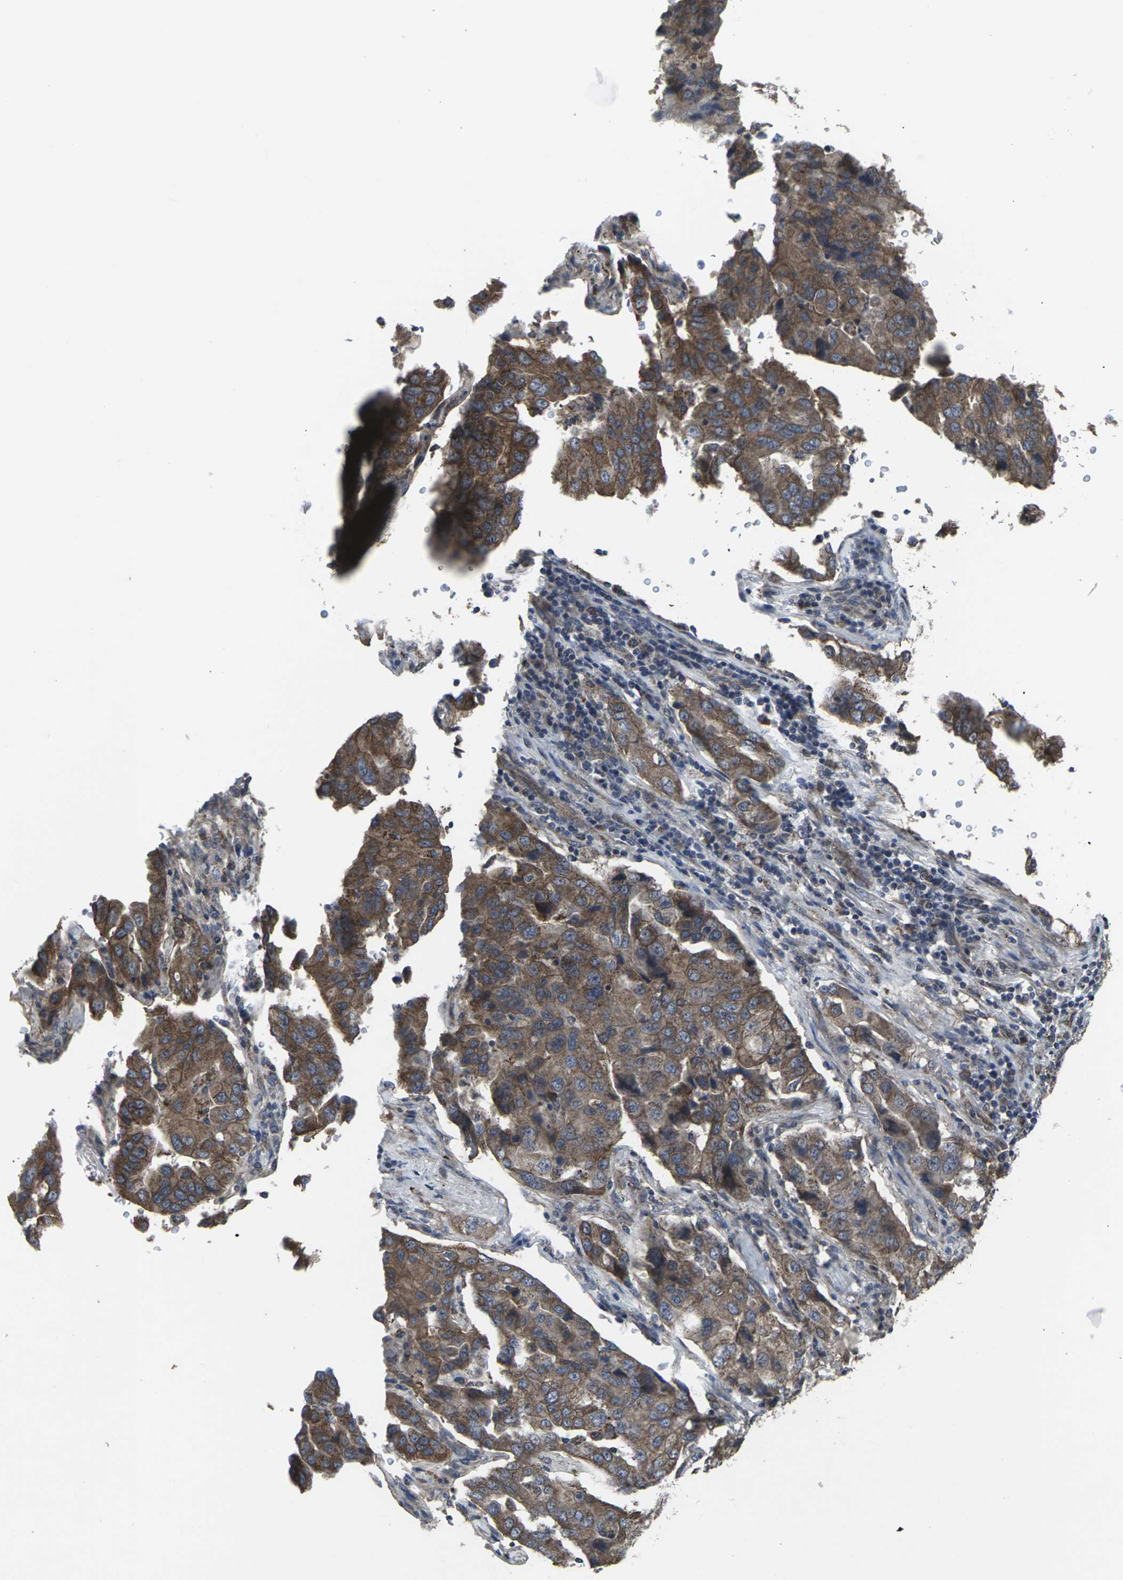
{"staining": {"intensity": "moderate", "quantity": ">75%", "location": "cytoplasmic/membranous"}, "tissue": "lung cancer", "cell_type": "Tumor cells", "image_type": "cancer", "snomed": [{"axis": "morphology", "description": "Adenocarcinoma, NOS"}, {"axis": "topography", "description": "Lung"}], "caption": "The immunohistochemical stain shows moderate cytoplasmic/membranous positivity in tumor cells of adenocarcinoma (lung) tissue.", "gene": "MAPKAPK2", "patient": {"sex": "female", "age": 65}}